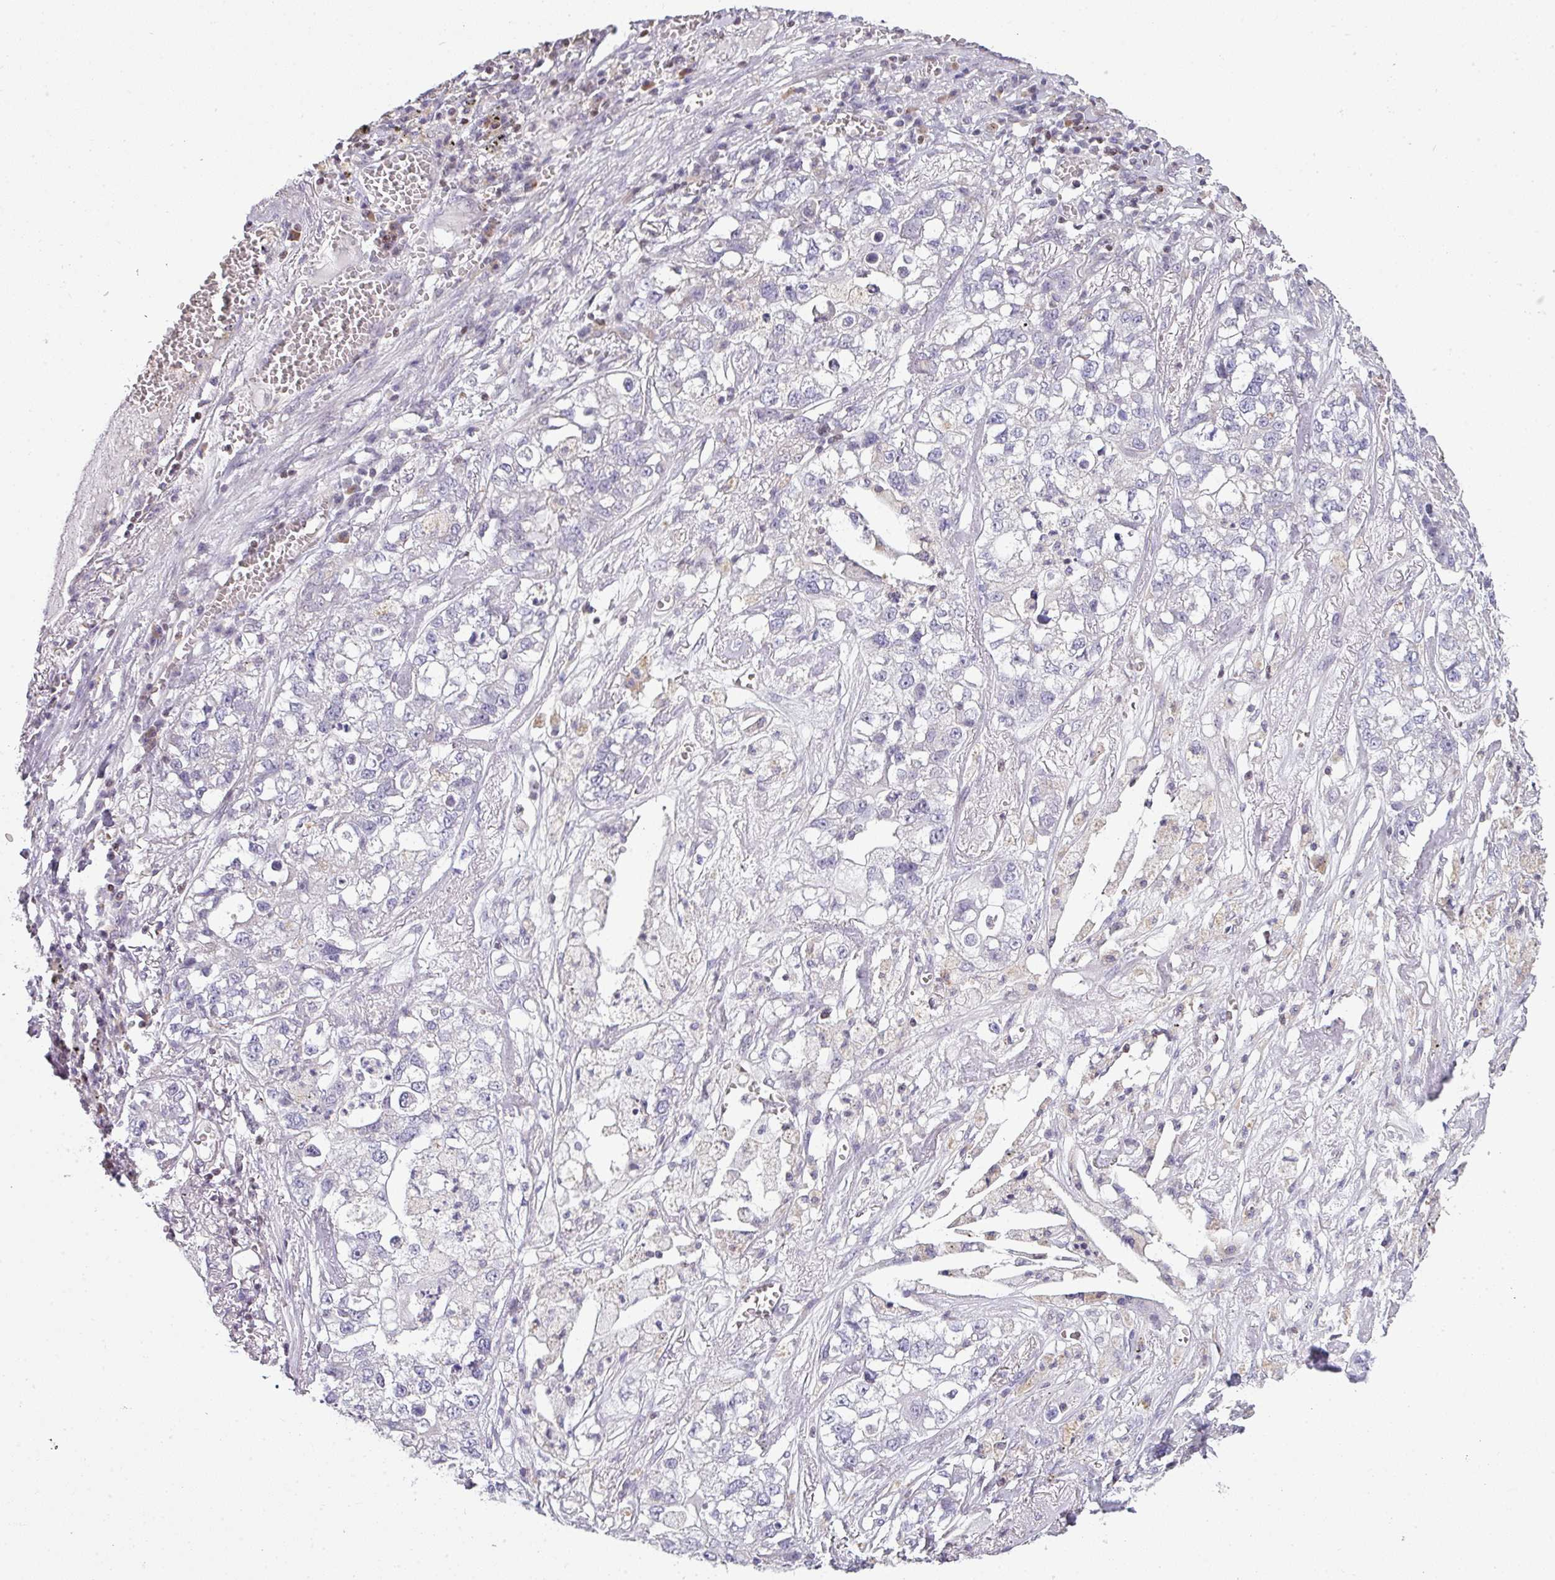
{"staining": {"intensity": "negative", "quantity": "none", "location": "none"}, "tissue": "lung cancer", "cell_type": "Tumor cells", "image_type": "cancer", "snomed": [{"axis": "morphology", "description": "Adenocarcinoma, NOS"}, {"axis": "topography", "description": "Lung"}], "caption": "This is an immunohistochemistry image of human lung cancer (adenocarcinoma). There is no expression in tumor cells.", "gene": "STAT5A", "patient": {"sex": "male", "age": 49}}